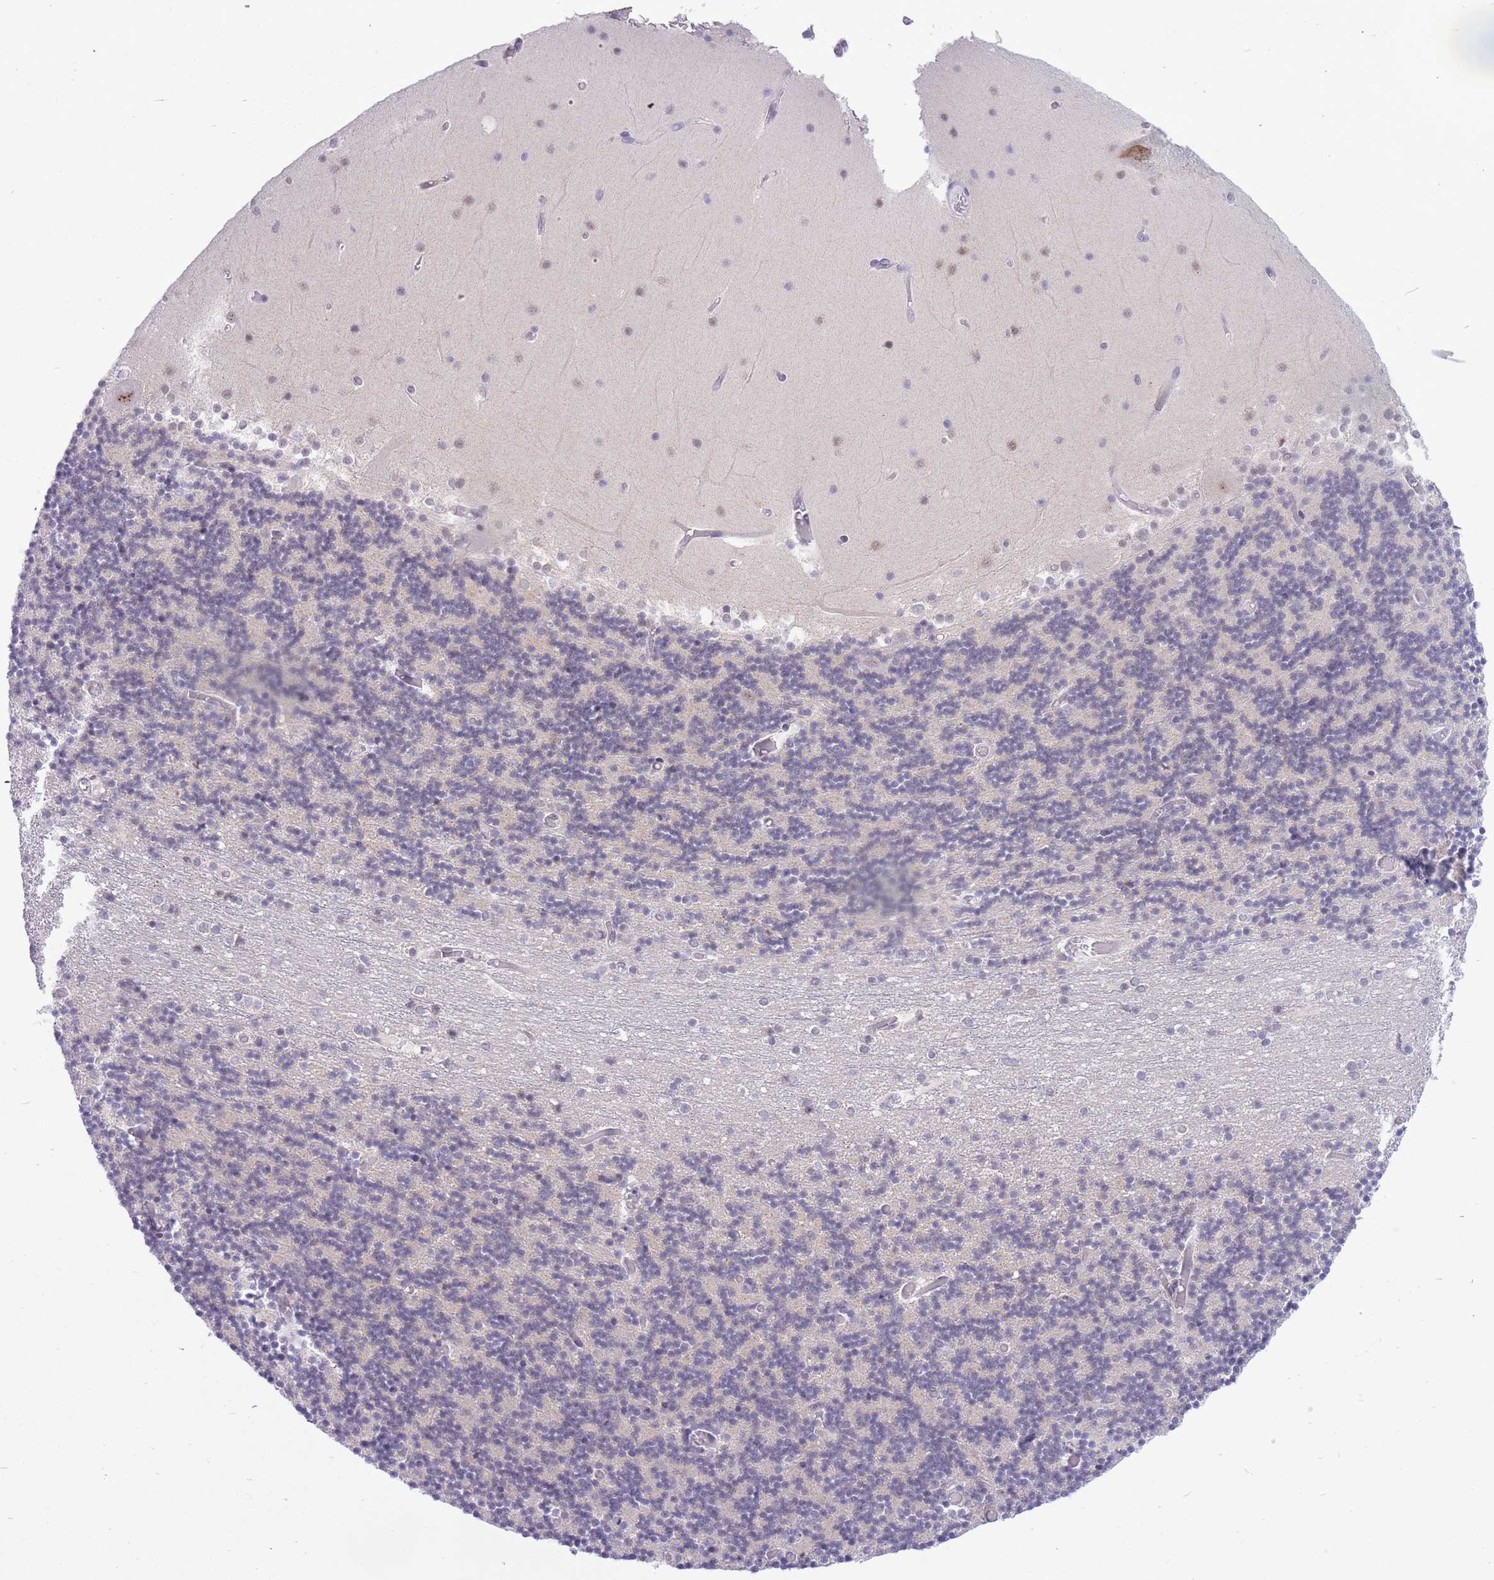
{"staining": {"intensity": "negative", "quantity": "none", "location": "none"}, "tissue": "cerebellum", "cell_type": "Cells in granular layer", "image_type": "normal", "snomed": [{"axis": "morphology", "description": "Normal tissue, NOS"}, {"axis": "topography", "description": "Cerebellum"}], "caption": "This histopathology image is of normal cerebellum stained with immunohistochemistry to label a protein in brown with the nuclei are counter-stained blue. There is no expression in cells in granular layer.", "gene": "CYP2B6", "patient": {"sex": "female", "age": 28}}